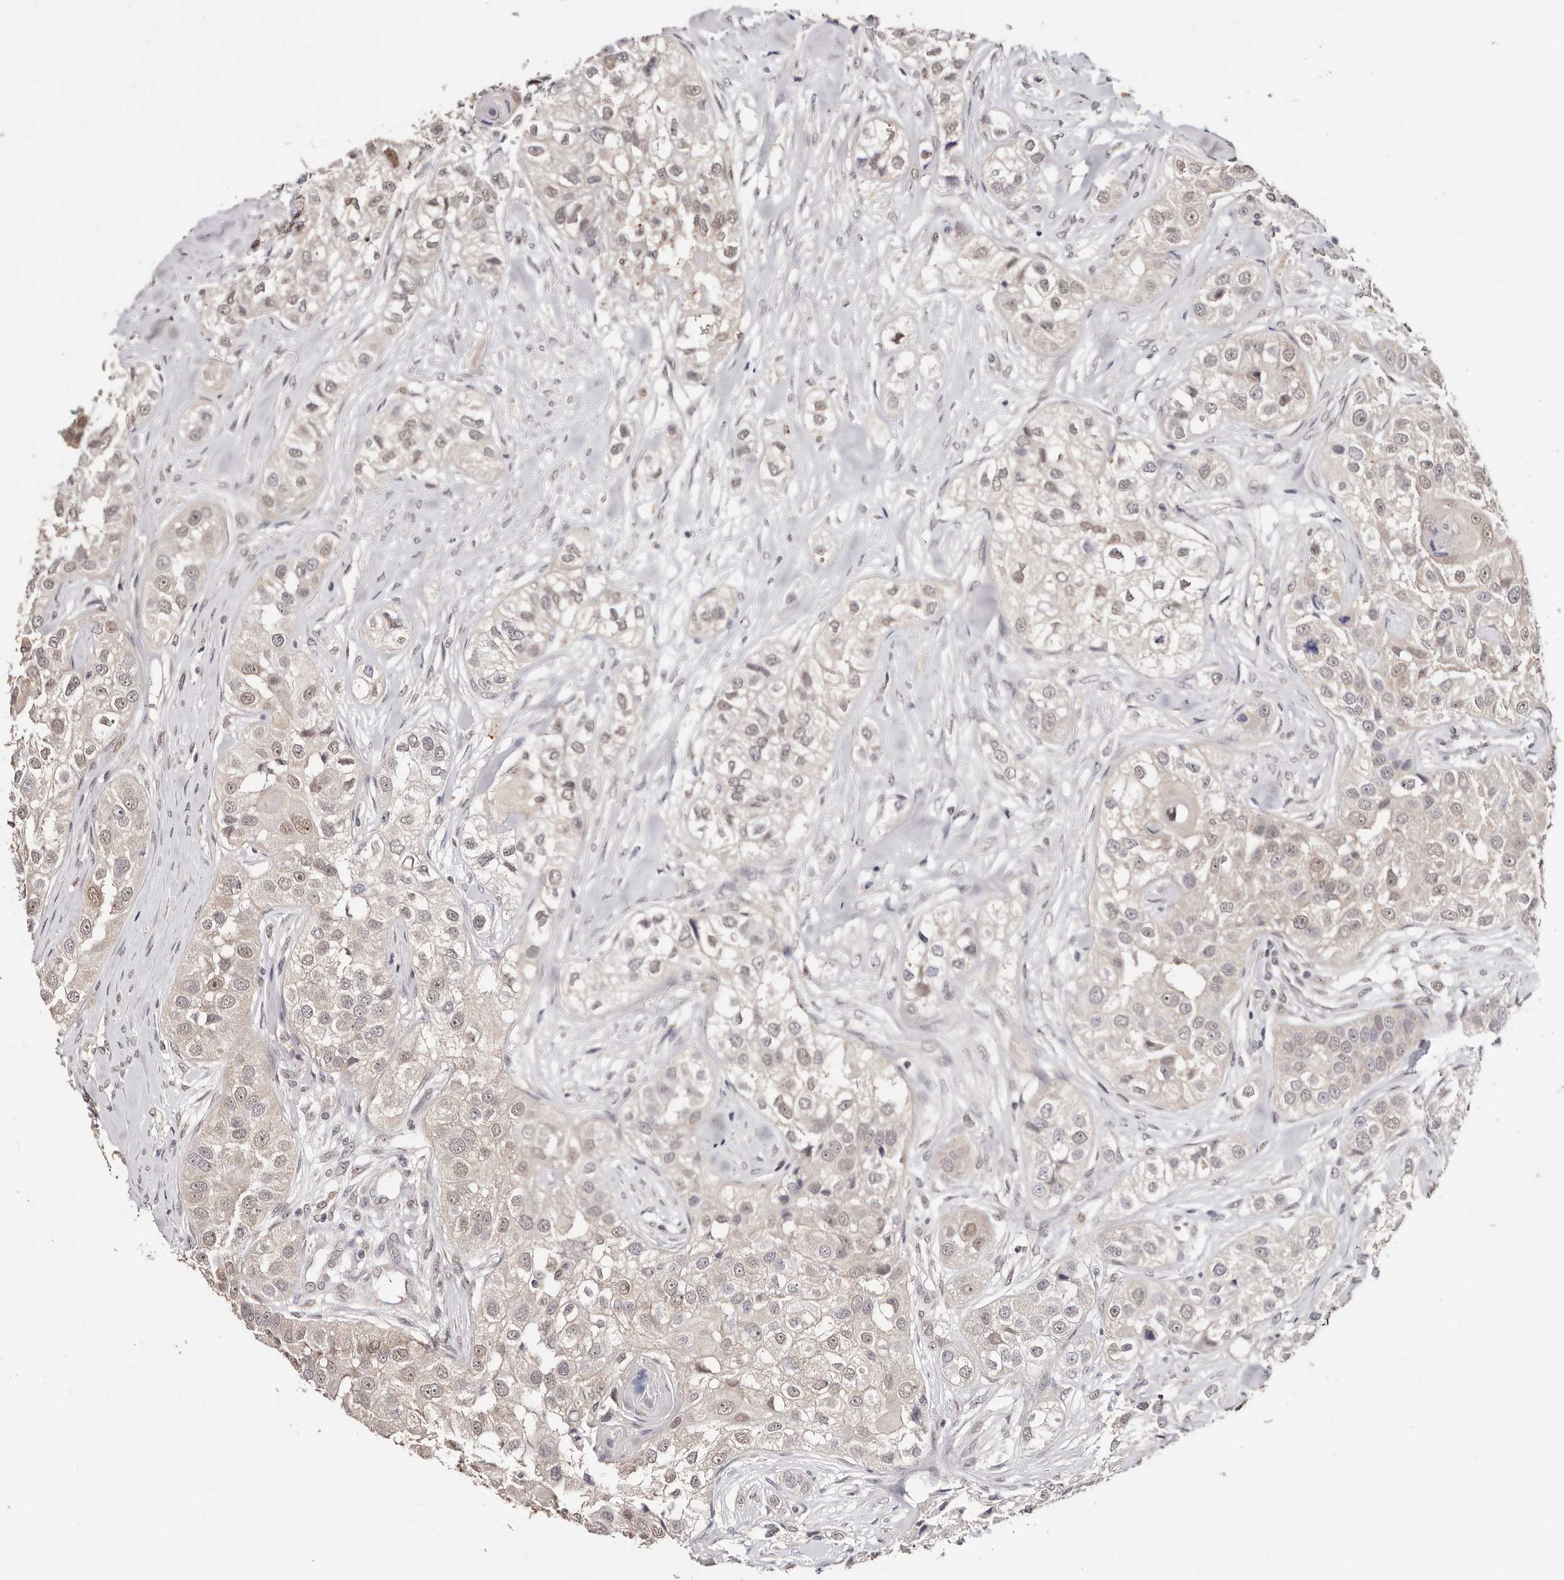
{"staining": {"intensity": "weak", "quantity": "<25%", "location": "nuclear"}, "tissue": "head and neck cancer", "cell_type": "Tumor cells", "image_type": "cancer", "snomed": [{"axis": "morphology", "description": "Normal tissue, NOS"}, {"axis": "morphology", "description": "Squamous cell carcinoma, NOS"}, {"axis": "topography", "description": "Skeletal muscle"}, {"axis": "topography", "description": "Head-Neck"}], "caption": "This histopathology image is of squamous cell carcinoma (head and neck) stained with immunohistochemistry (IHC) to label a protein in brown with the nuclei are counter-stained blue. There is no staining in tumor cells. Nuclei are stained in blue.", "gene": "TYW3", "patient": {"sex": "male", "age": 51}}